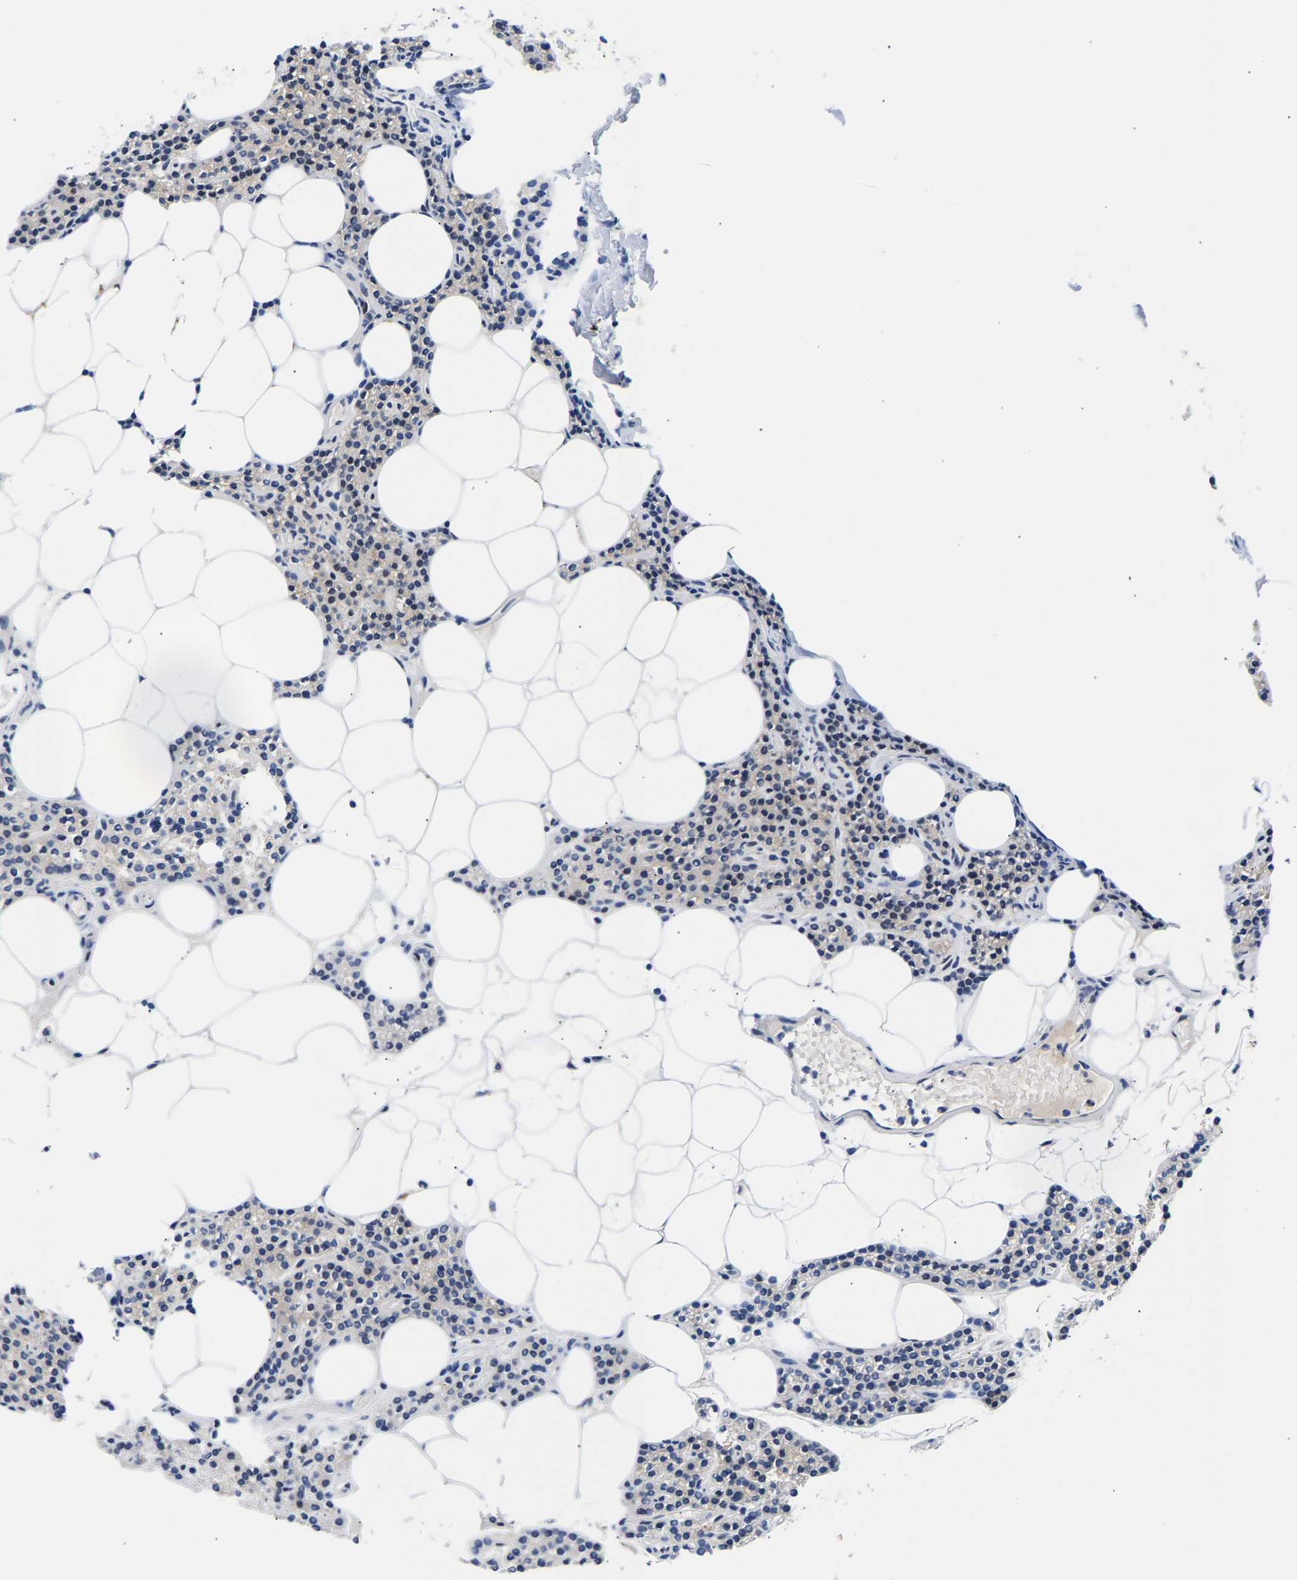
{"staining": {"intensity": "strong", "quantity": "<25%", "location": "nuclear"}, "tissue": "parathyroid gland", "cell_type": "Glandular cells", "image_type": "normal", "snomed": [{"axis": "morphology", "description": "Normal tissue, NOS"}, {"axis": "morphology", "description": "Adenoma, NOS"}, {"axis": "topography", "description": "Parathyroid gland"}], "caption": "A histopathology image showing strong nuclear staining in about <25% of glandular cells in unremarkable parathyroid gland, as visualized by brown immunohistochemical staining.", "gene": "PTRHD1", "patient": {"sex": "female", "age": 70}}